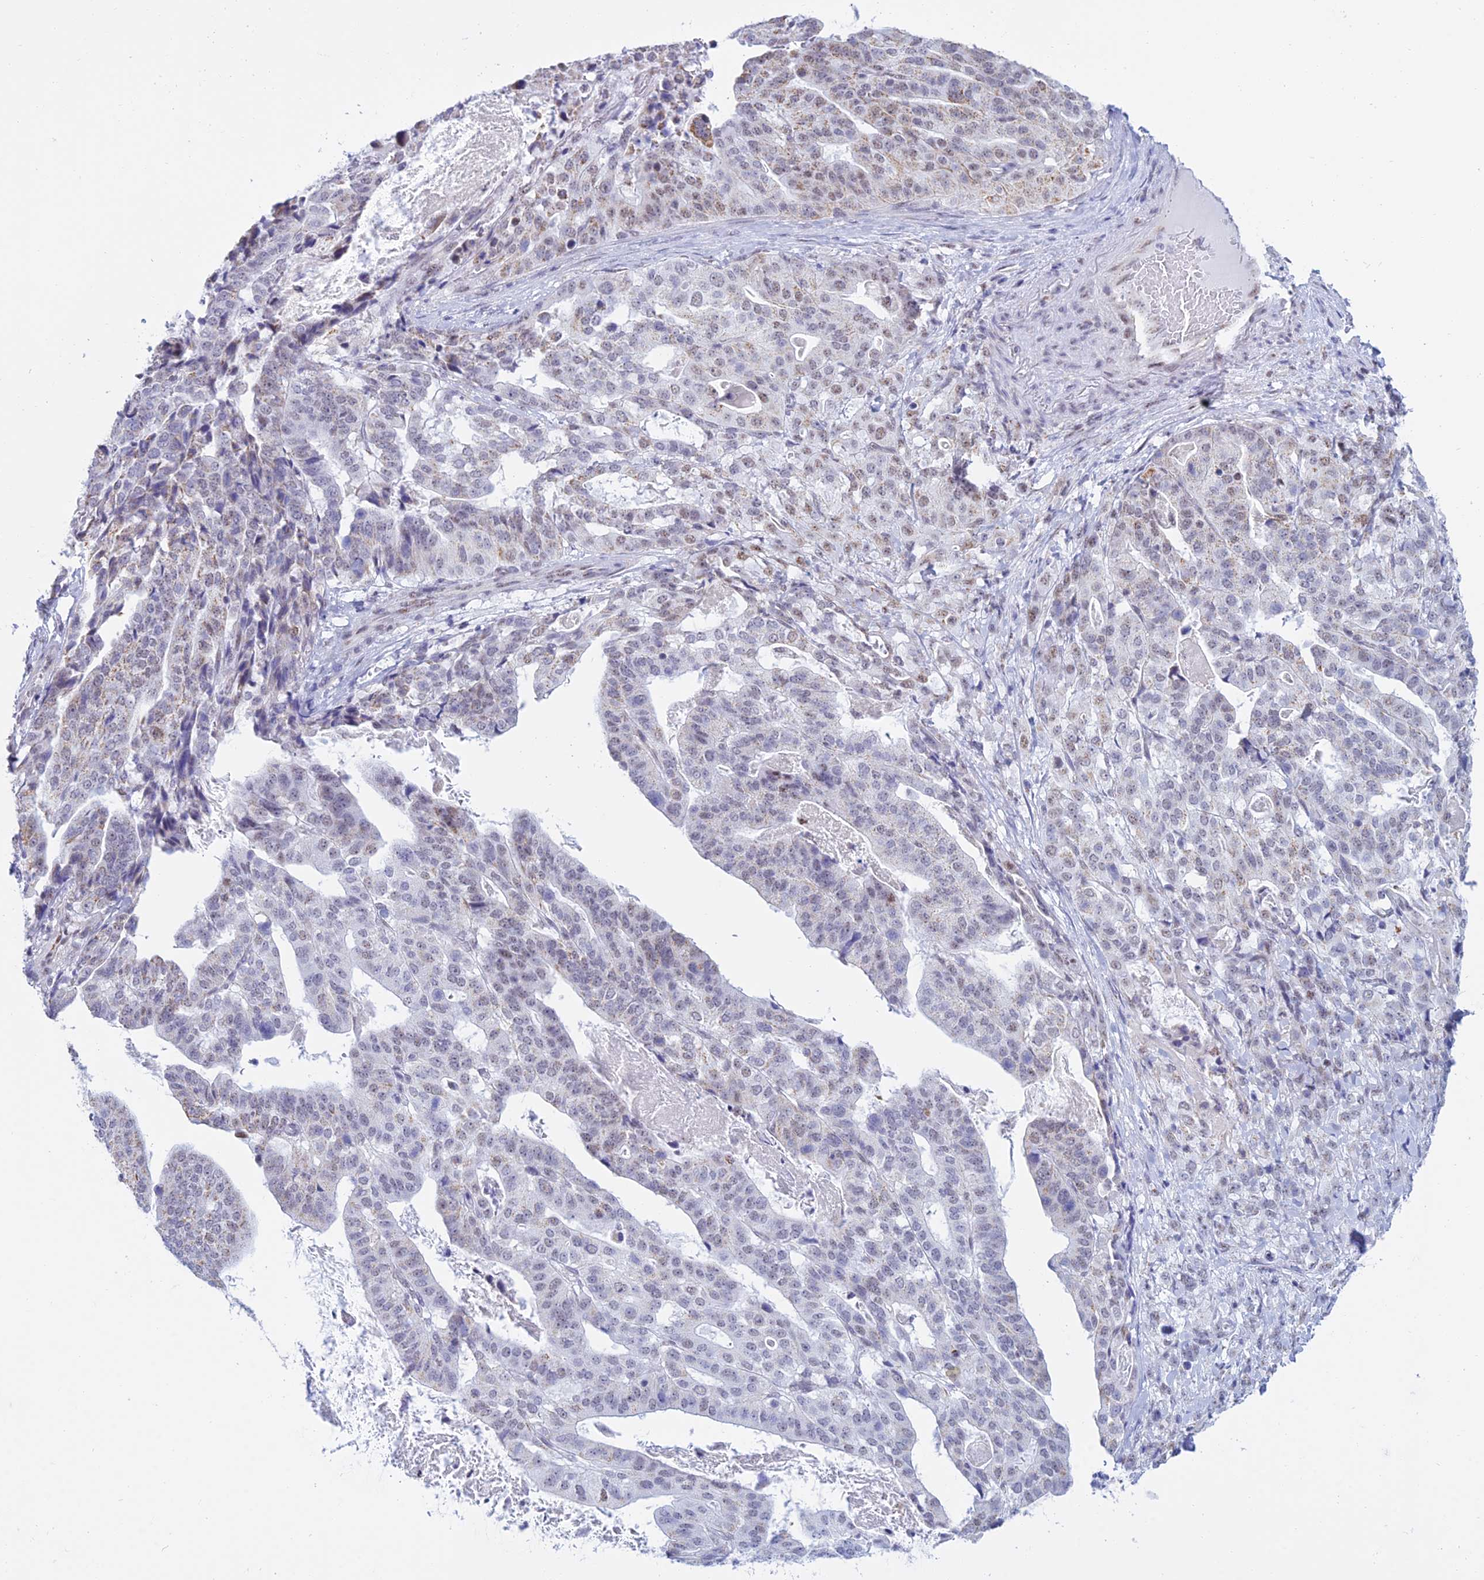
{"staining": {"intensity": "weak", "quantity": "25%-75%", "location": "cytoplasmic/membranous,nuclear"}, "tissue": "stomach cancer", "cell_type": "Tumor cells", "image_type": "cancer", "snomed": [{"axis": "morphology", "description": "Adenocarcinoma, NOS"}, {"axis": "topography", "description": "Stomach"}], "caption": "Weak cytoplasmic/membranous and nuclear protein staining is identified in approximately 25%-75% of tumor cells in stomach cancer (adenocarcinoma).", "gene": "KLF14", "patient": {"sex": "male", "age": 48}}